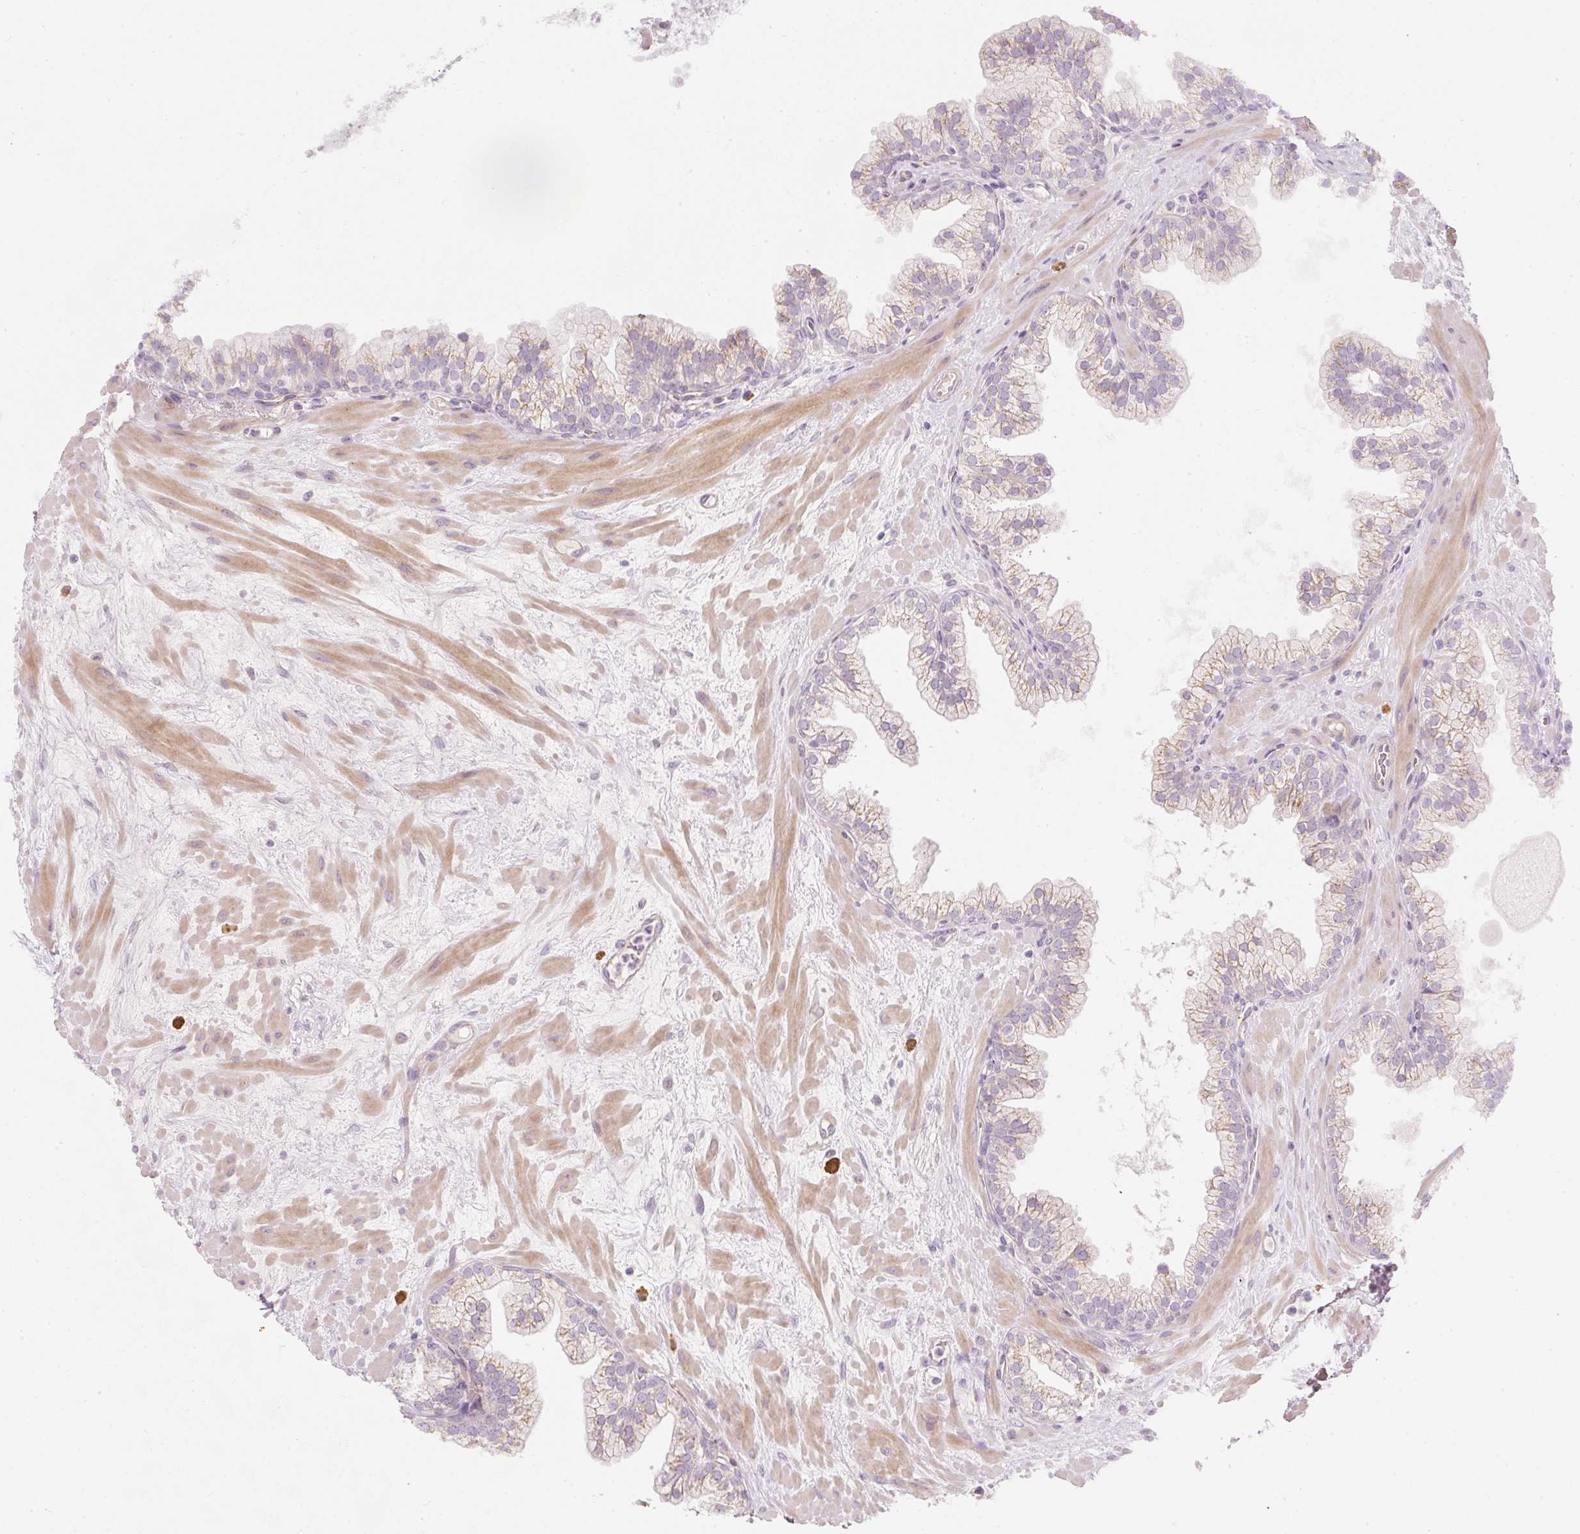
{"staining": {"intensity": "weak", "quantity": "<25%", "location": "cytoplasmic/membranous"}, "tissue": "prostate", "cell_type": "Glandular cells", "image_type": "normal", "snomed": [{"axis": "morphology", "description": "Normal tissue, NOS"}, {"axis": "topography", "description": "Prostate"}, {"axis": "topography", "description": "Peripheral nerve tissue"}], "caption": "The immunohistochemistry (IHC) image has no significant expression in glandular cells of prostate. (Brightfield microscopy of DAB (3,3'-diaminobenzidine) IHC at high magnification).", "gene": "NBPF11", "patient": {"sex": "male", "age": 61}}